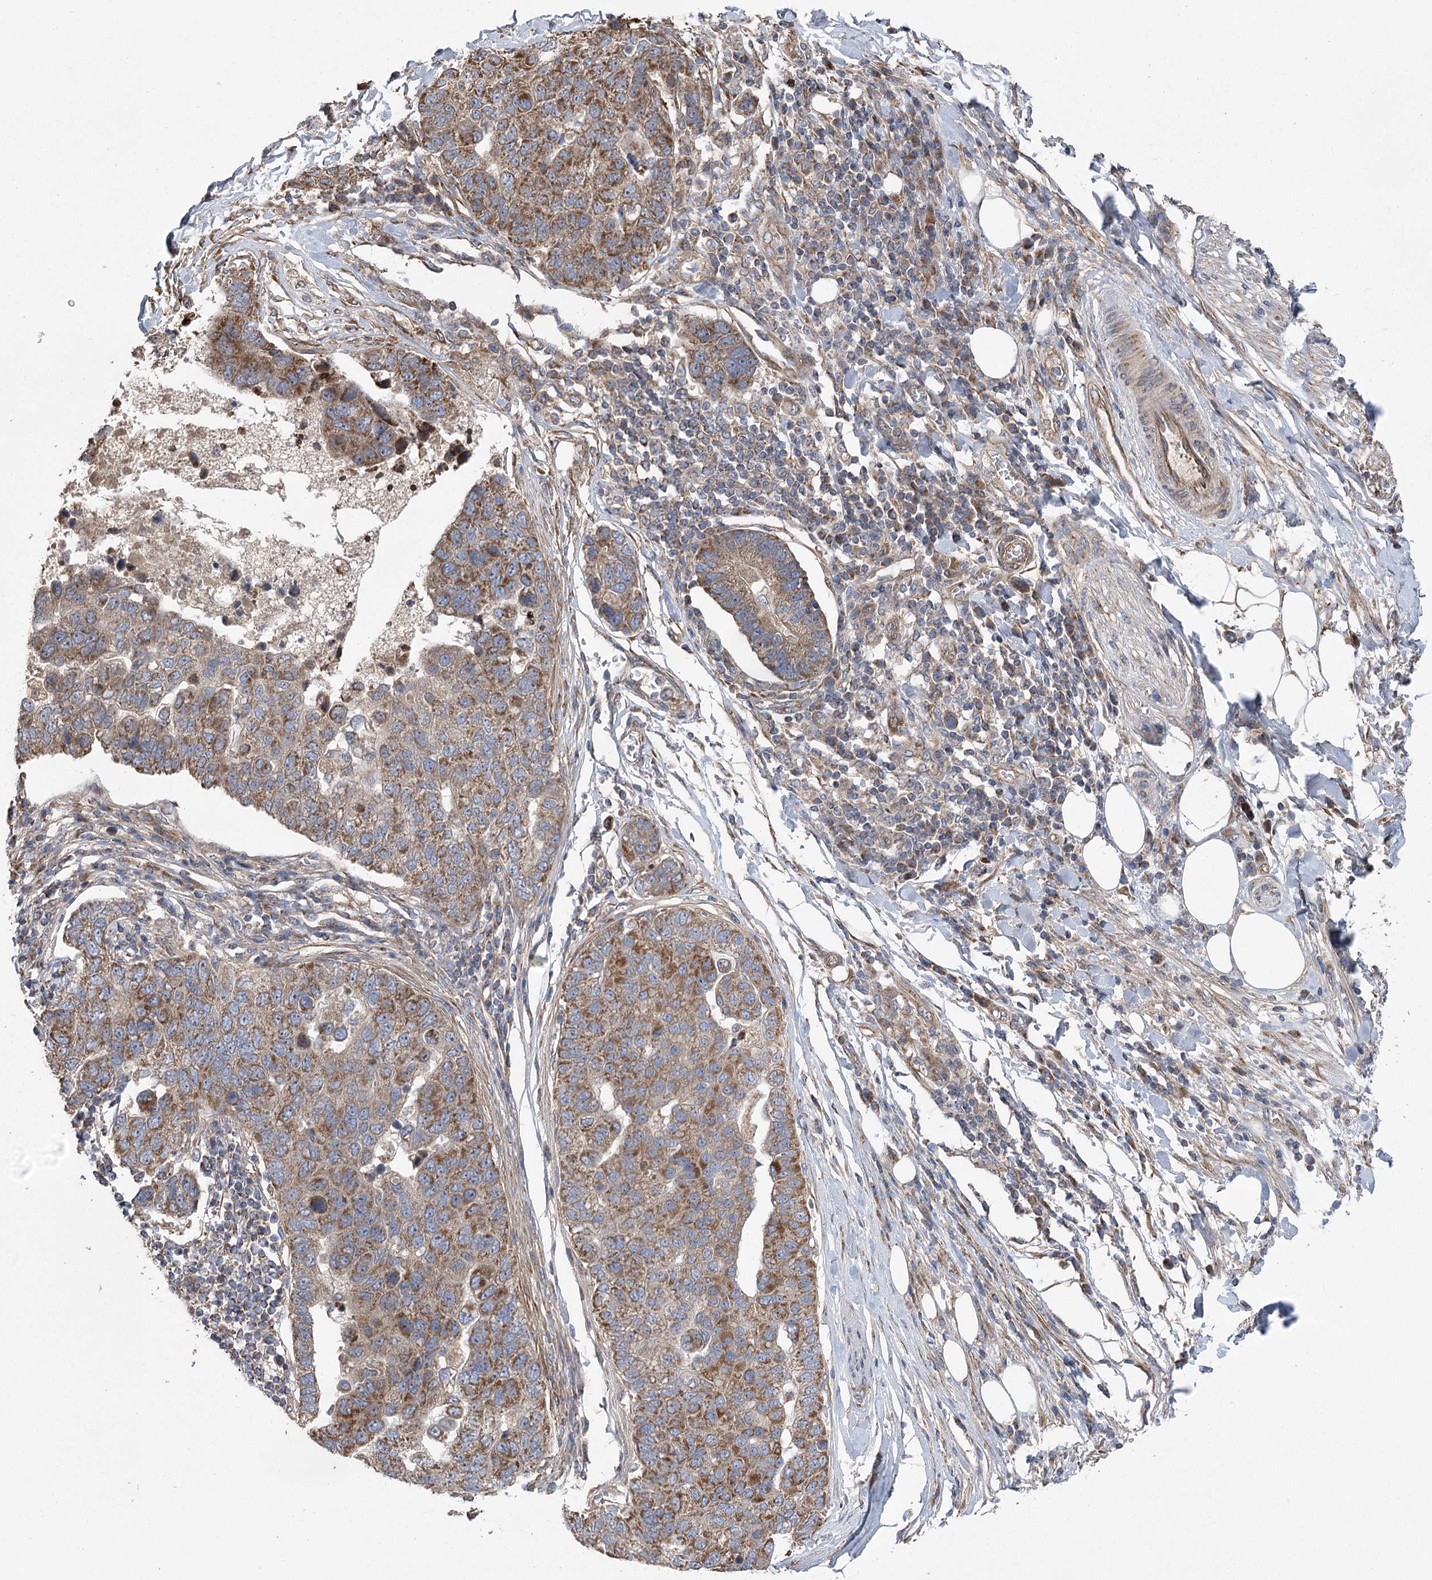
{"staining": {"intensity": "strong", "quantity": ">75%", "location": "cytoplasmic/membranous"}, "tissue": "pancreatic cancer", "cell_type": "Tumor cells", "image_type": "cancer", "snomed": [{"axis": "morphology", "description": "Adenocarcinoma, NOS"}, {"axis": "topography", "description": "Pancreas"}], "caption": "A histopathology image of human pancreatic cancer stained for a protein displays strong cytoplasmic/membranous brown staining in tumor cells. (DAB IHC, brown staining for protein, blue staining for nuclei).", "gene": "RWDD4", "patient": {"sex": "female", "age": 61}}